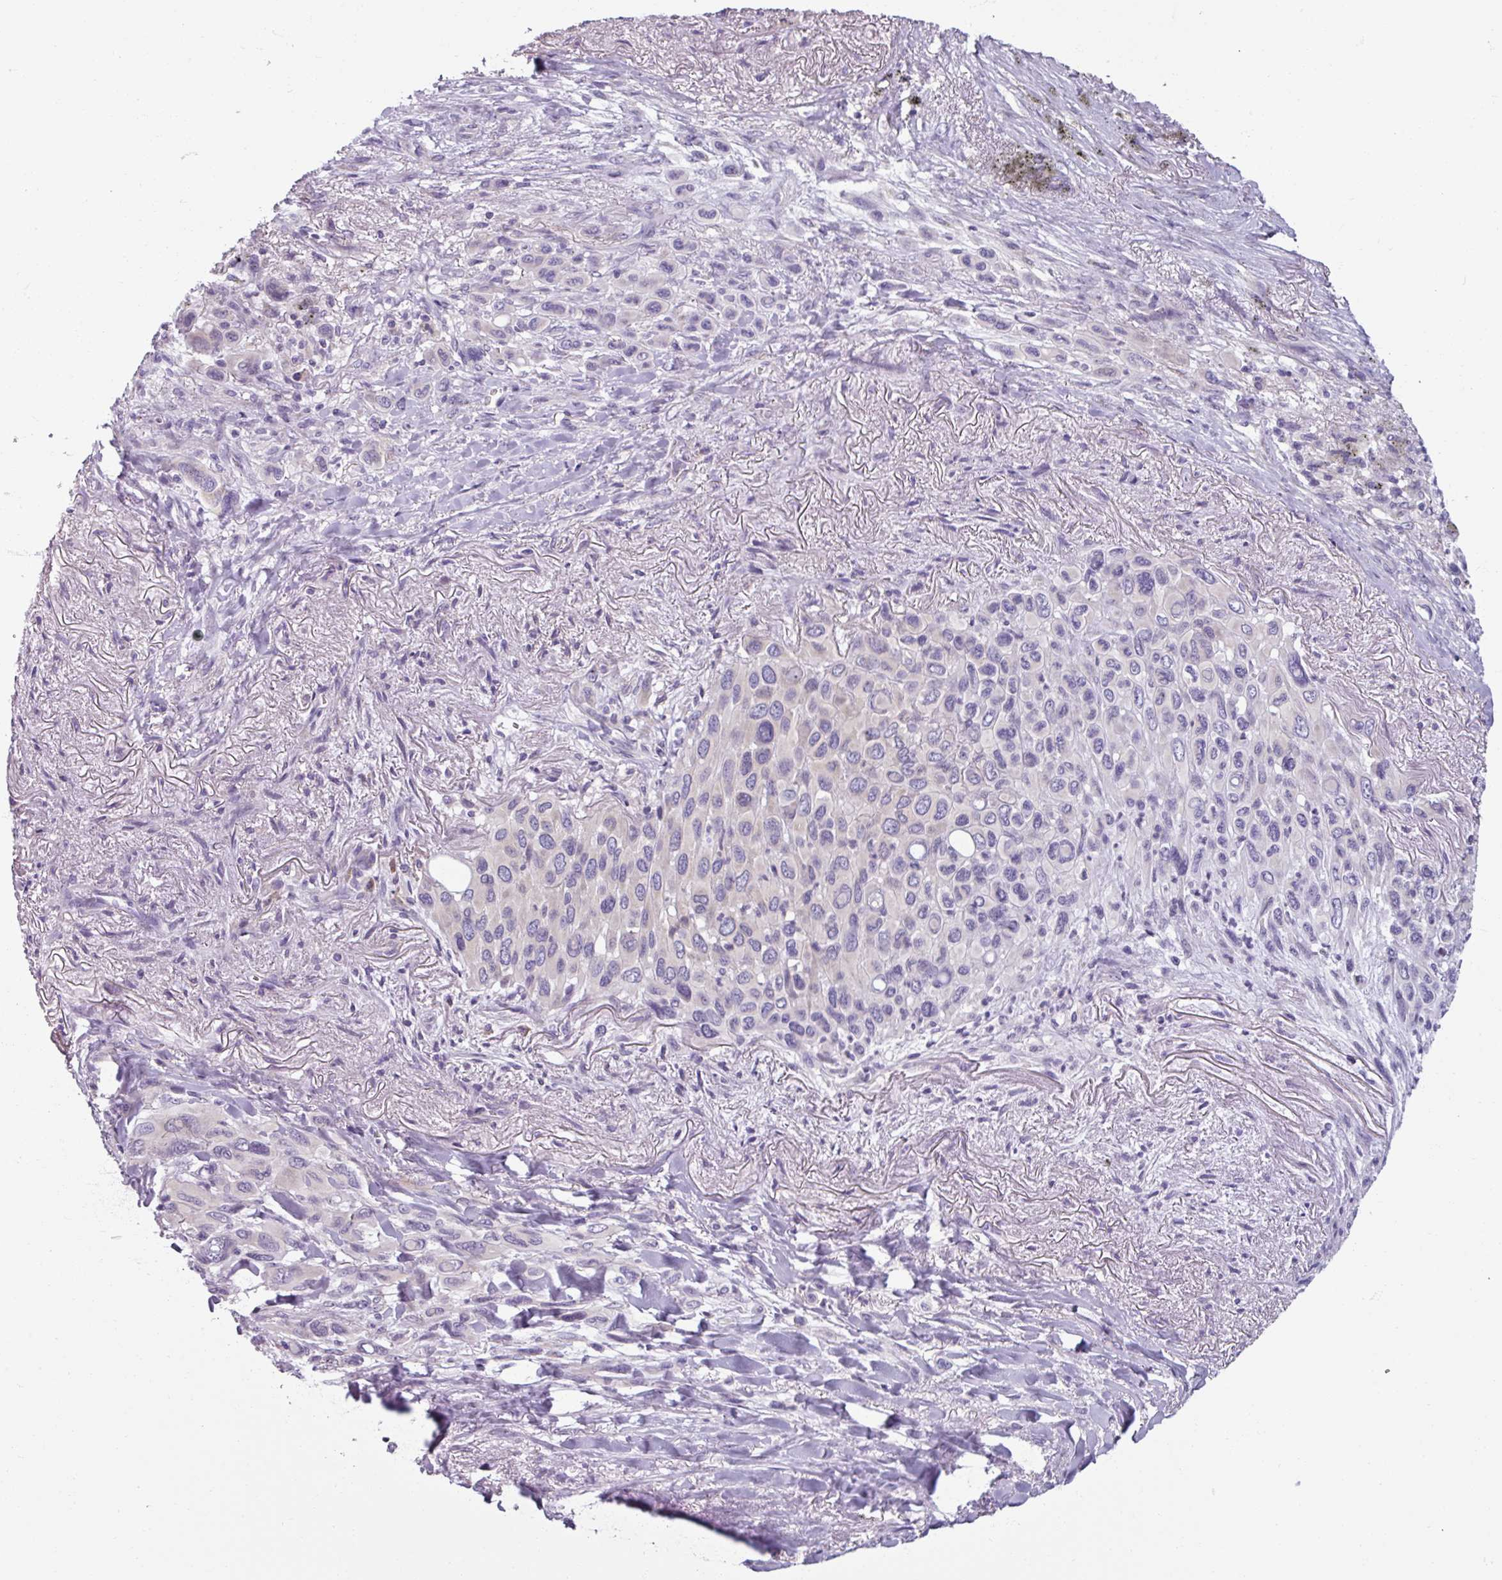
{"staining": {"intensity": "negative", "quantity": "none", "location": "none"}, "tissue": "melanoma", "cell_type": "Tumor cells", "image_type": "cancer", "snomed": [{"axis": "morphology", "description": "Malignant melanoma, Metastatic site"}, {"axis": "topography", "description": "Lung"}], "caption": "Tumor cells show no significant expression in malignant melanoma (metastatic site).", "gene": "SMIM11", "patient": {"sex": "male", "age": 48}}